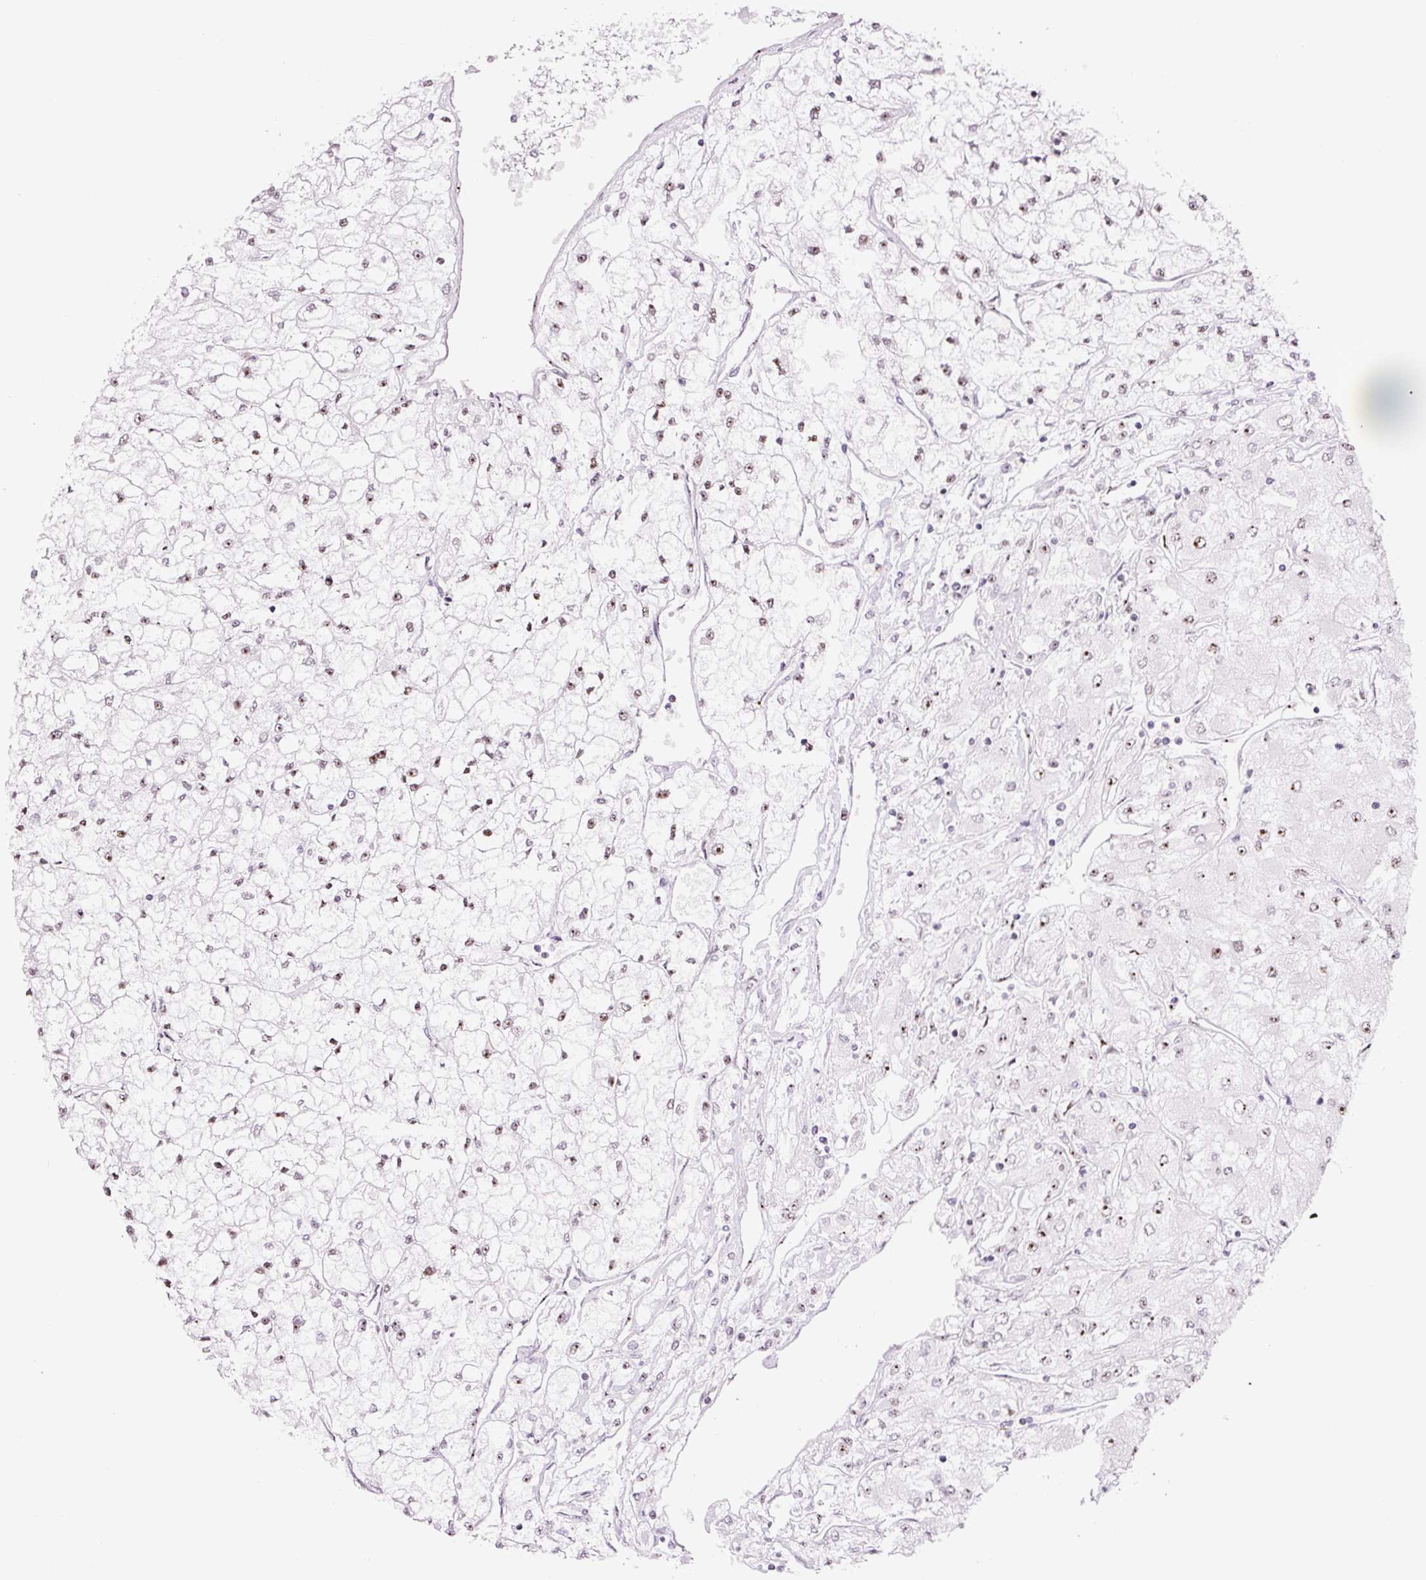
{"staining": {"intensity": "moderate", "quantity": "25%-75%", "location": "nuclear"}, "tissue": "renal cancer", "cell_type": "Tumor cells", "image_type": "cancer", "snomed": [{"axis": "morphology", "description": "Adenocarcinoma, NOS"}, {"axis": "topography", "description": "Kidney"}], "caption": "An immunohistochemistry (IHC) histopathology image of neoplastic tissue is shown. Protein staining in brown highlights moderate nuclear positivity in renal cancer (adenocarcinoma) within tumor cells.", "gene": "GNL3", "patient": {"sex": "male", "age": 80}}